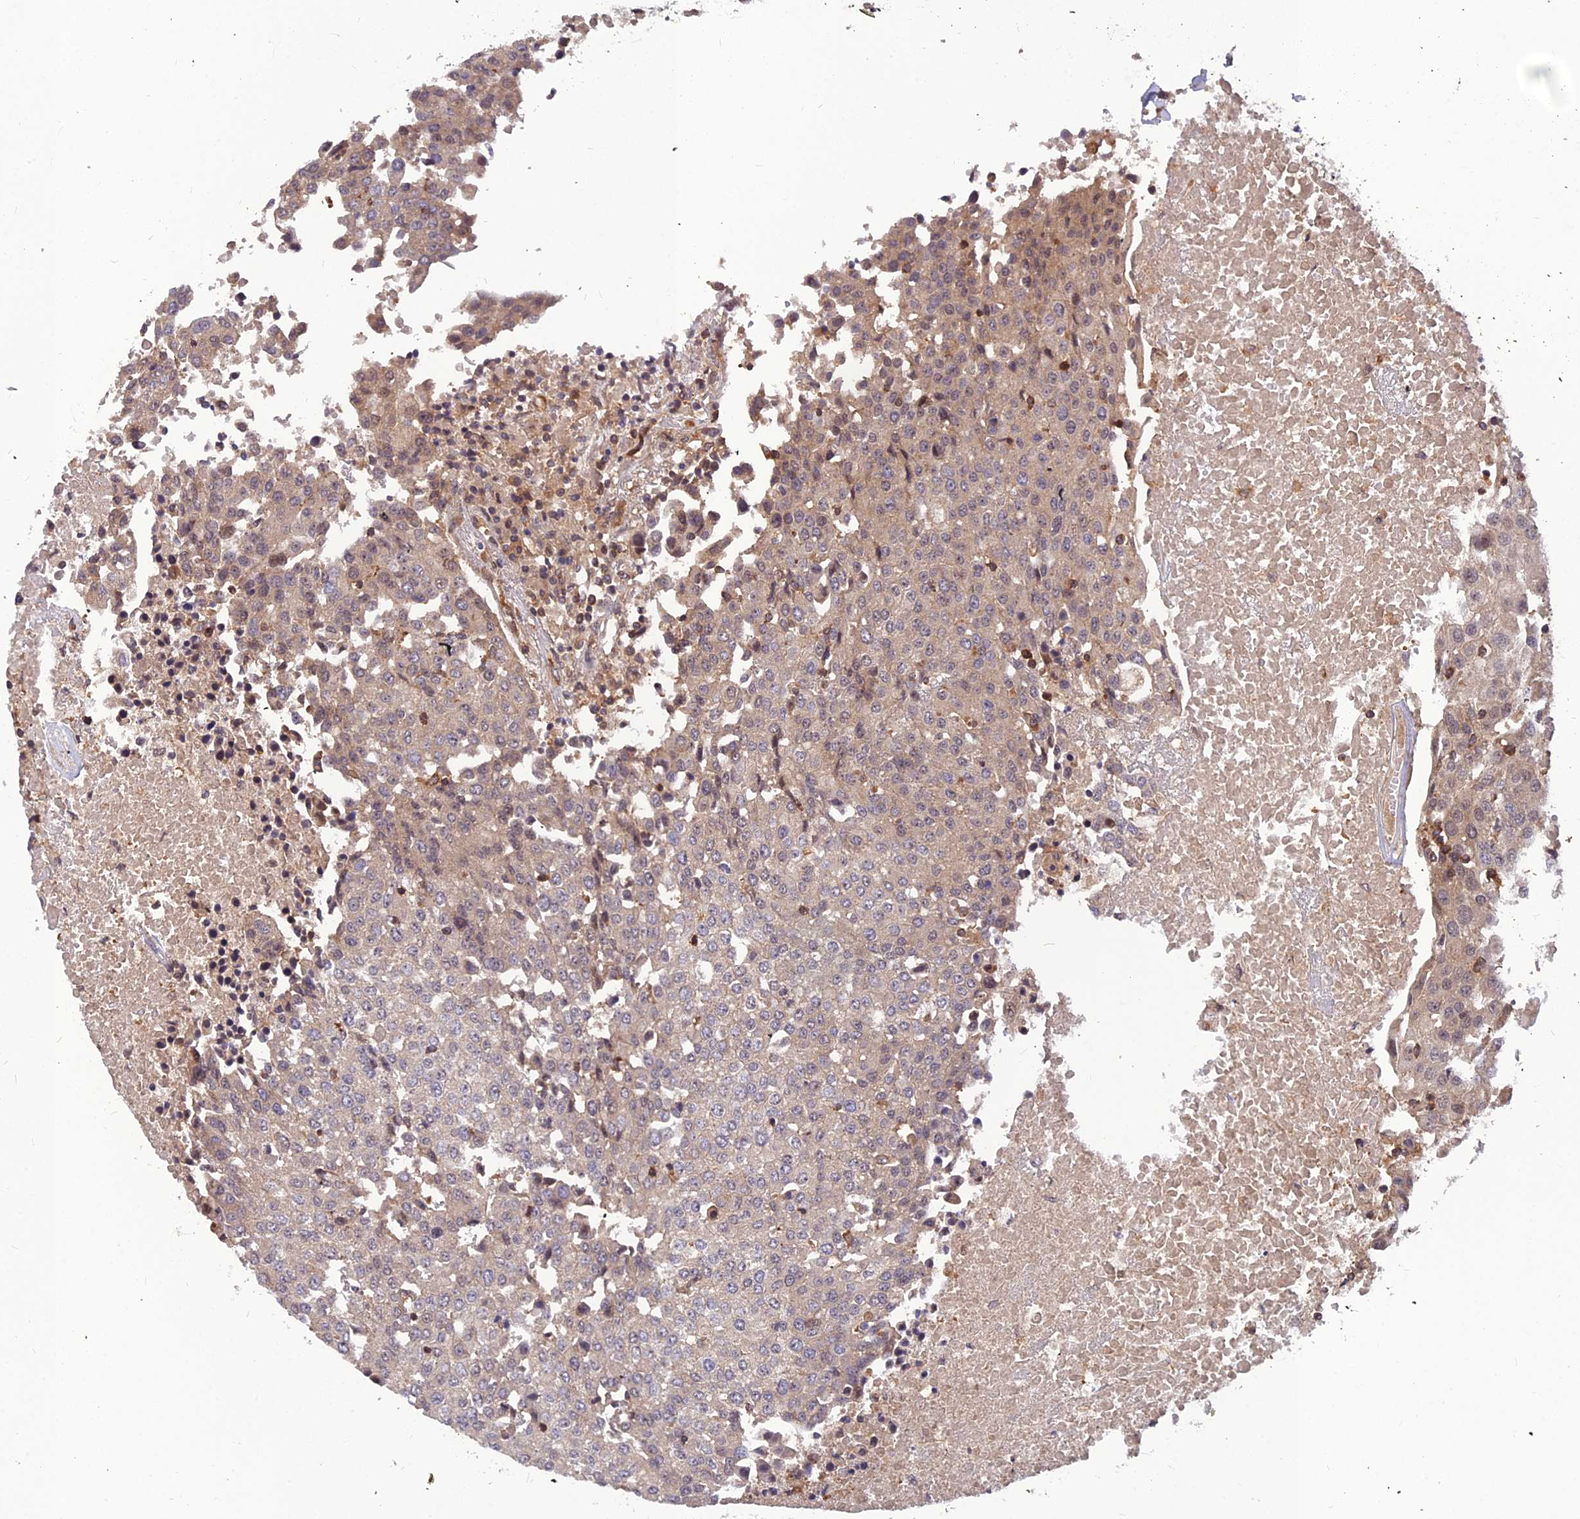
{"staining": {"intensity": "weak", "quantity": "25%-75%", "location": "cytoplasmic/membranous"}, "tissue": "urothelial cancer", "cell_type": "Tumor cells", "image_type": "cancer", "snomed": [{"axis": "morphology", "description": "Urothelial carcinoma, High grade"}, {"axis": "topography", "description": "Urinary bladder"}], "caption": "DAB immunohistochemical staining of human urothelial cancer shows weak cytoplasmic/membranous protein expression in about 25%-75% of tumor cells.", "gene": "ZNF467", "patient": {"sex": "female", "age": 85}}